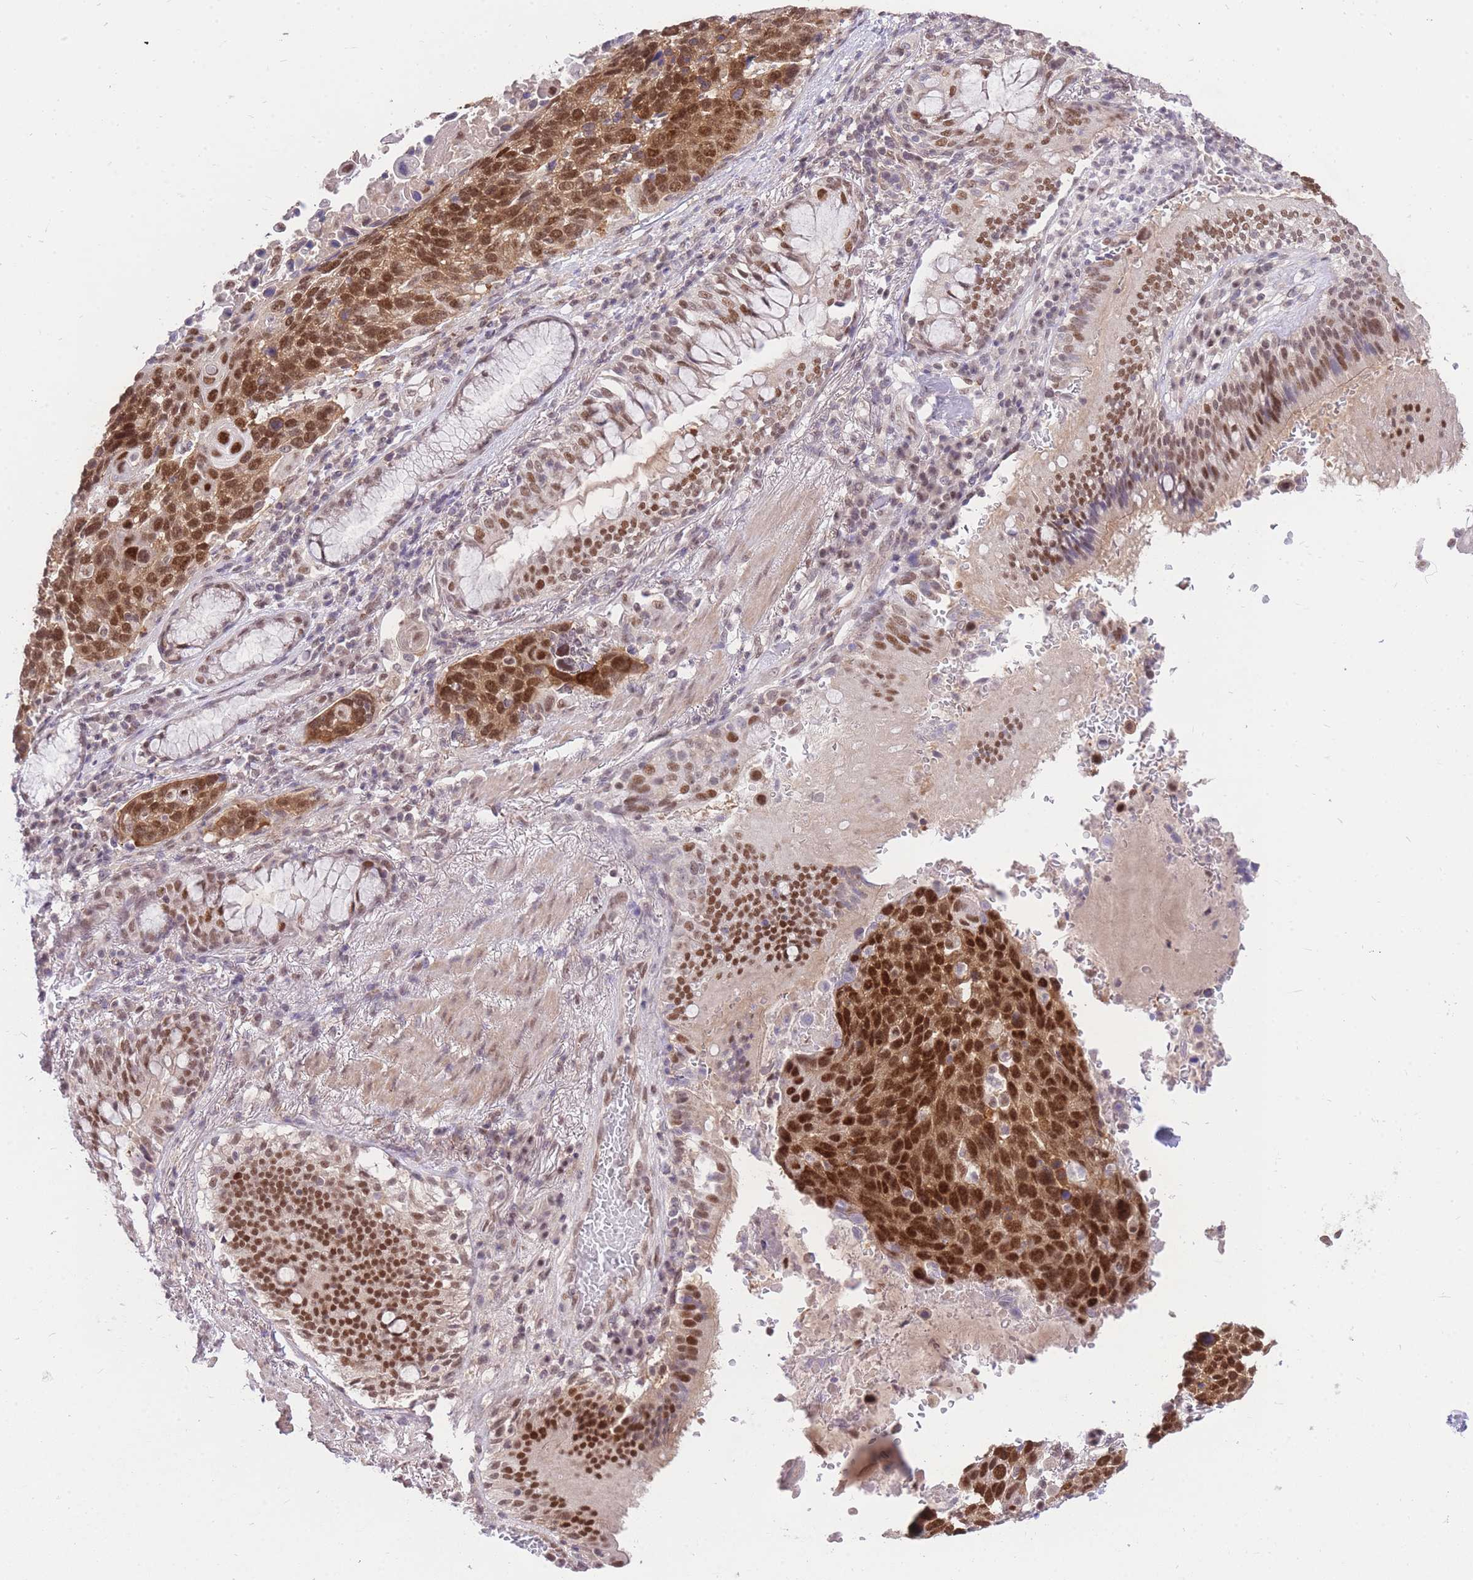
{"staining": {"intensity": "strong", "quantity": ">75%", "location": "nuclear"}, "tissue": "lung cancer", "cell_type": "Tumor cells", "image_type": "cancer", "snomed": [{"axis": "morphology", "description": "Squamous cell carcinoma, NOS"}, {"axis": "topography", "description": "Lung"}], "caption": "Immunohistochemistry (IHC) (DAB (3,3'-diaminobenzidine)) staining of lung squamous cell carcinoma shows strong nuclear protein expression in approximately >75% of tumor cells.", "gene": "UBXN7", "patient": {"sex": "male", "age": 66}}